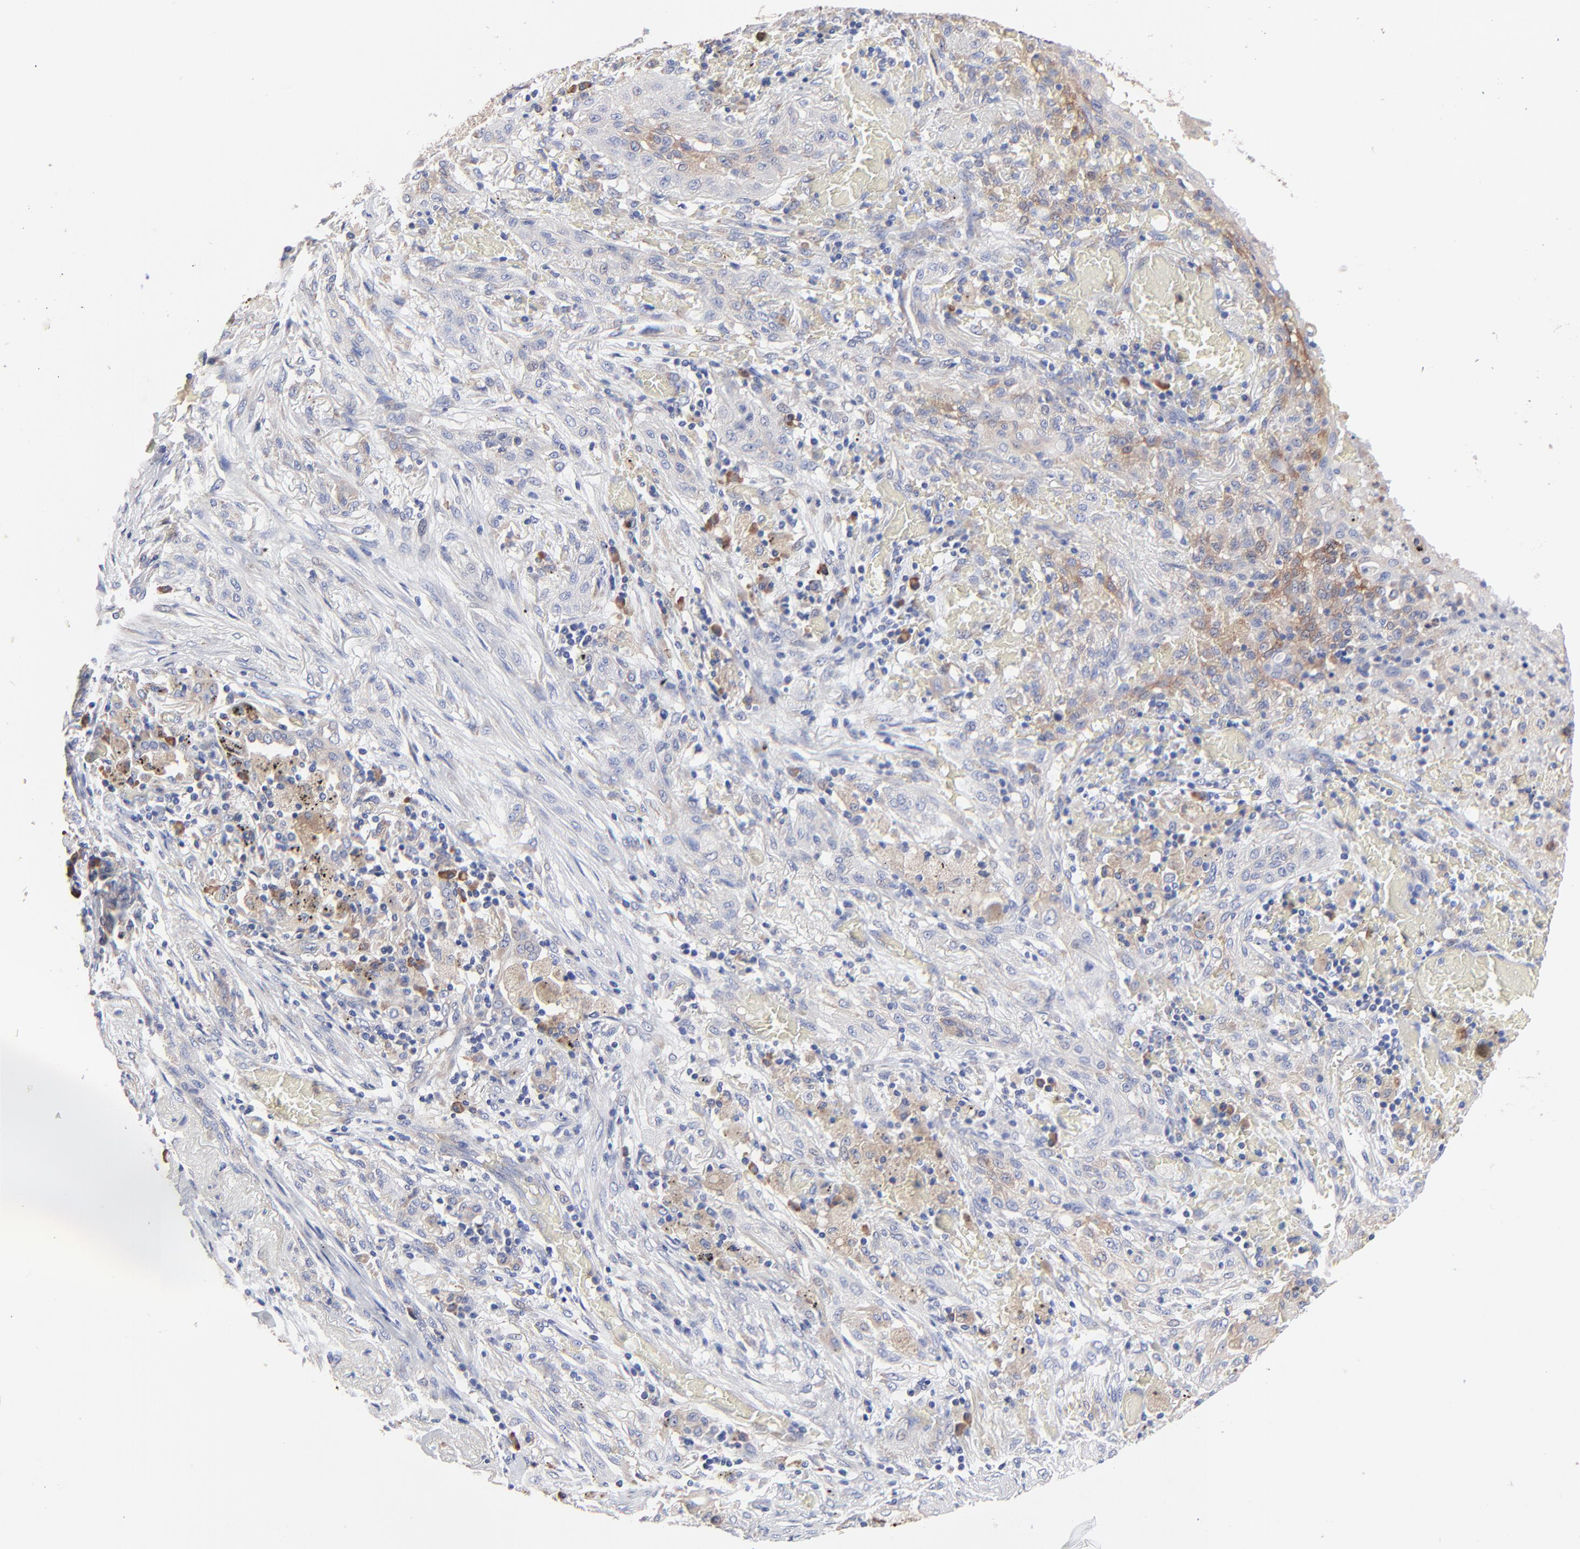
{"staining": {"intensity": "weak", "quantity": "<25%", "location": "cytoplasmic/membranous"}, "tissue": "lung cancer", "cell_type": "Tumor cells", "image_type": "cancer", "snomed": [{"axis": "morphology", "description": "Squamous cell carcinoma, NOS"}, {"axis": "topography", "description": "Lung"}], "caption": "Tumor cells are negative for protein expression in human squamous cell carcinoma (lung).", "gene": "PPFIBP2", "patient": {"sex": "female", "age": 47}}